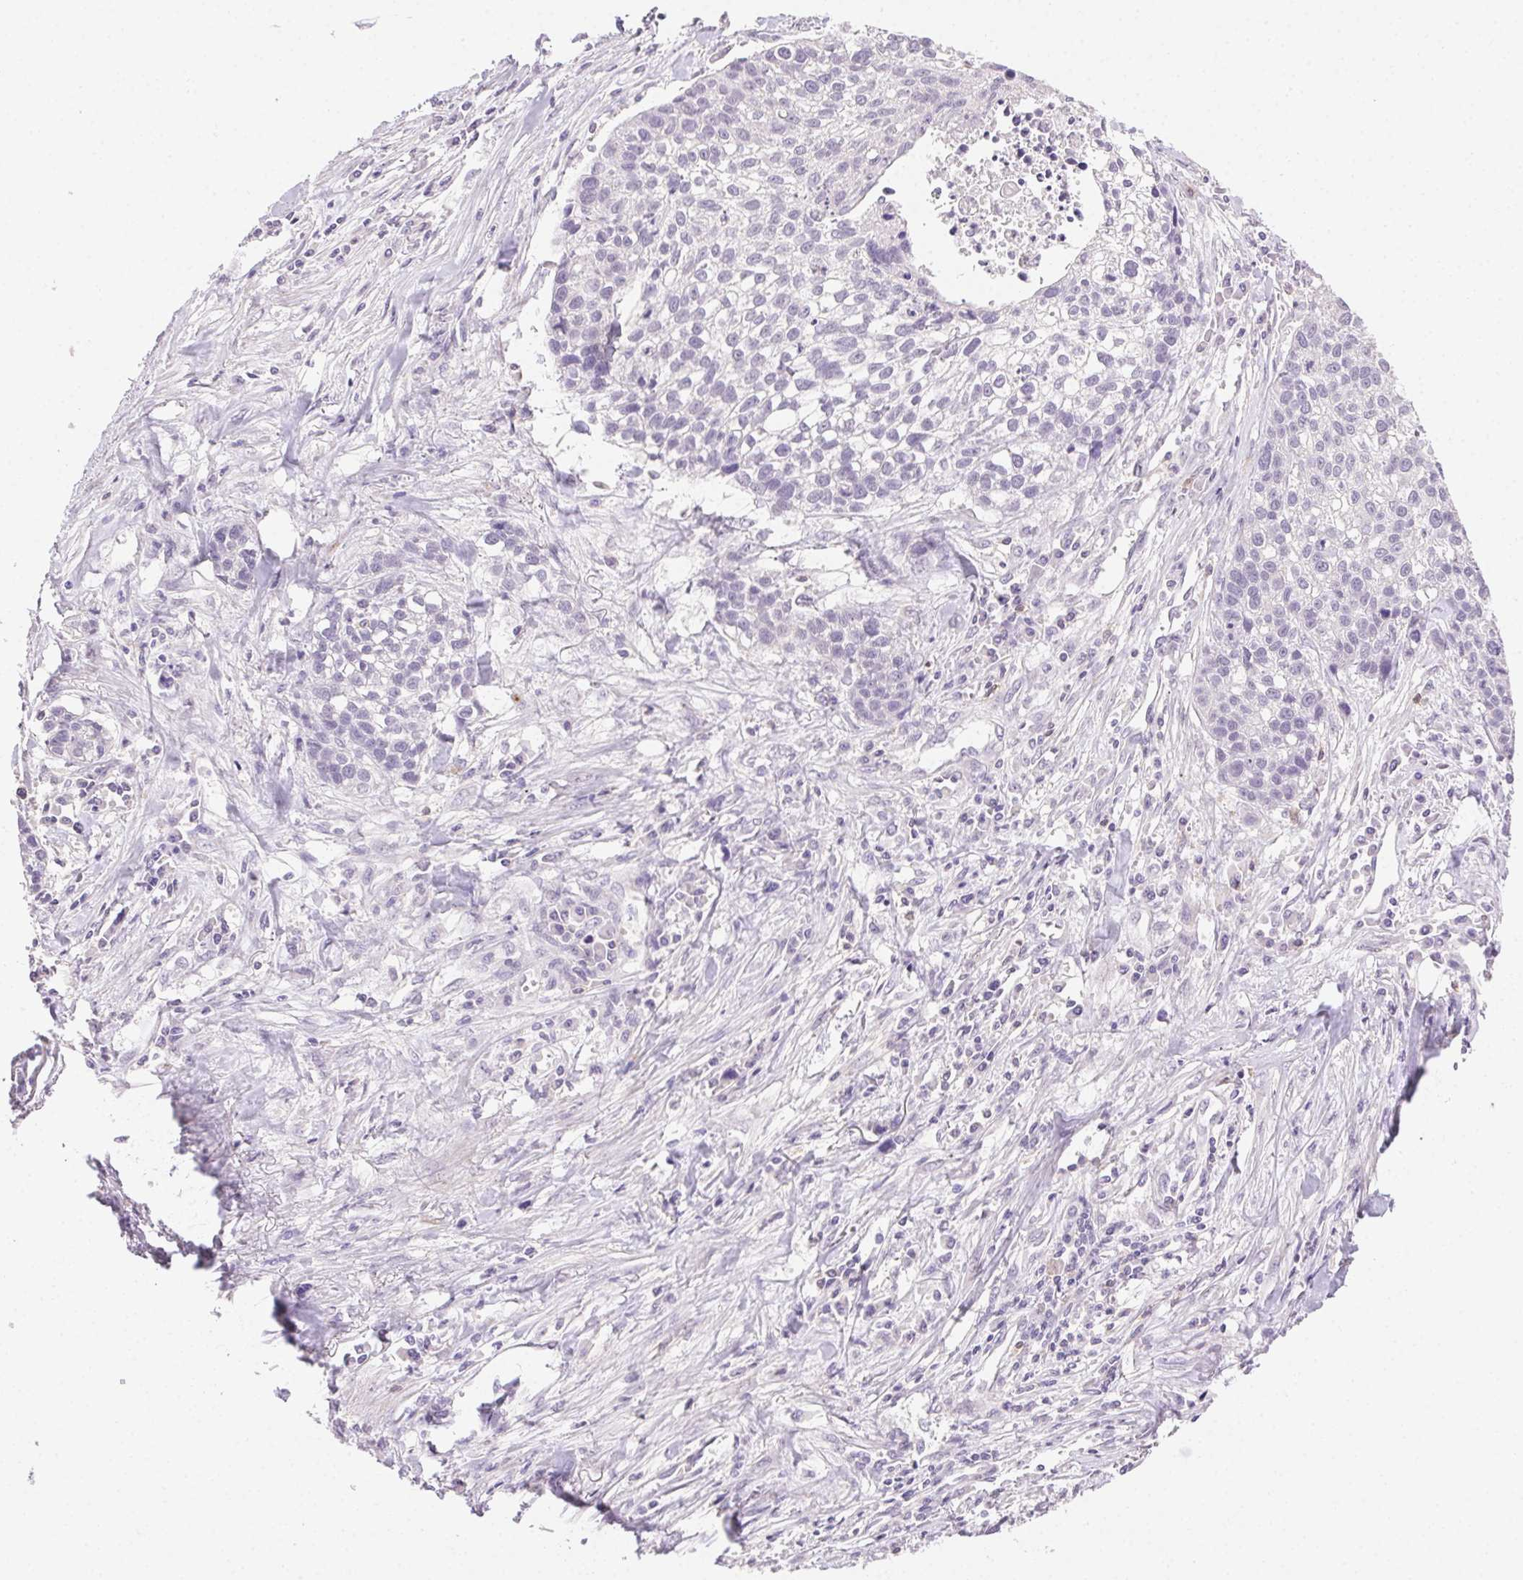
{"staining": {"intensity": "negative", "quantity": "none", "location": "none"}, "tissue": "lung cancer", "cell_type": "Tumor cells", "image_type": "cancer", "snomed": [{"axis": "morphology", "description": "Squamous cell carcinoma, NOS"}, {"axis": "topography", "description": "Lung"}], "caption": "IHC histopathology image of neoplastic tissue: human lung cancer stained with DAB reveals no significant protein expression in tumor cells.", "gene": "AKAP5", "patient": {"sex": "male", "age": 74}}